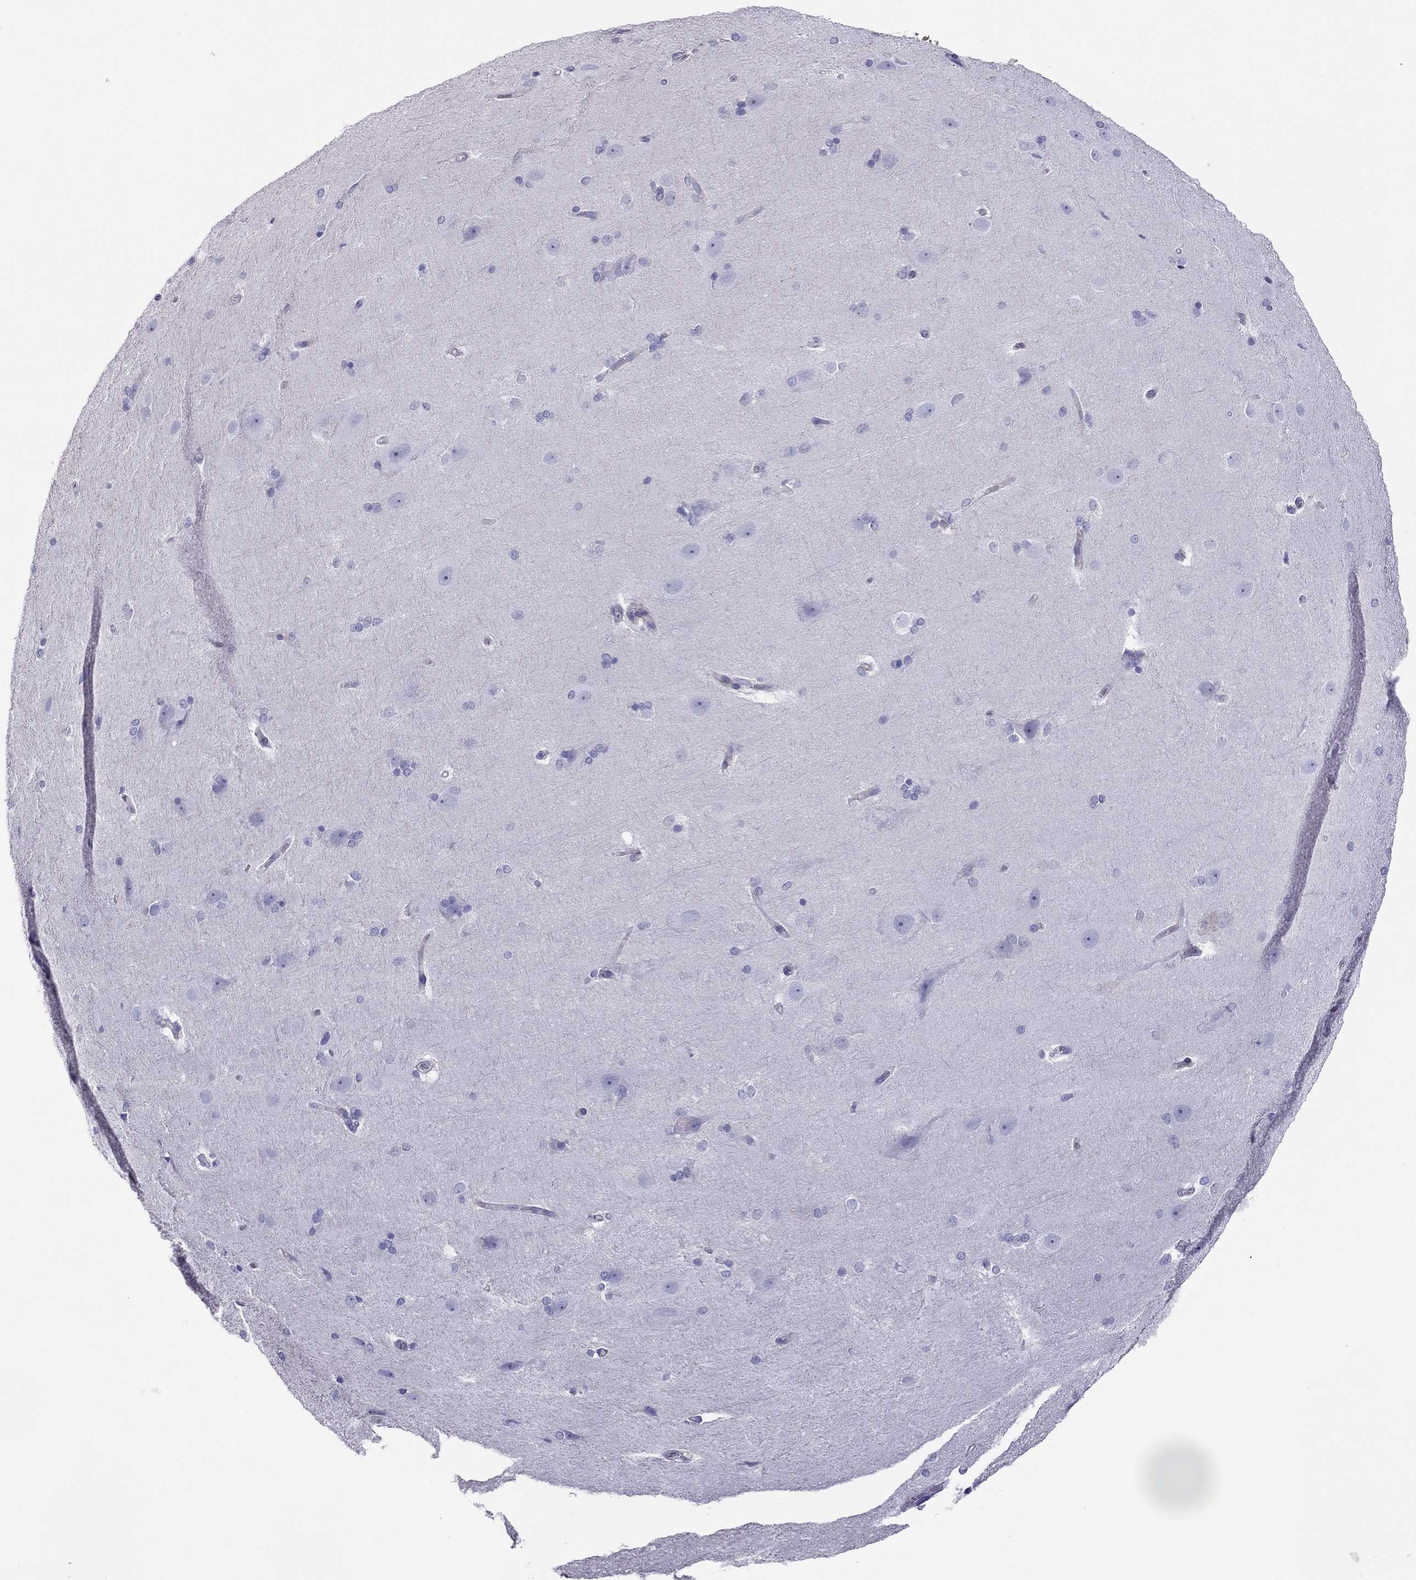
{"staining": {"intensity": "negative", "quantity": "none", "location": "none"}, "tissue": "hippocampus", "cell_type": "Glial cells", "image_type": "normal", "snomed": [{"axis": "morphology", "description": "Normal tissue, NOS"}, {"axis": "topography", "description": "Cerebral cortex"}, {"axis": "topography", "description": "Hippocampus"}], "caption": "Immunohistochemistry (IHC) of benign human hippocampus demonstrates no positivity in glial cells.", "gene": "ALOX15B", "patient": {"sex": "female", "age": 19}}